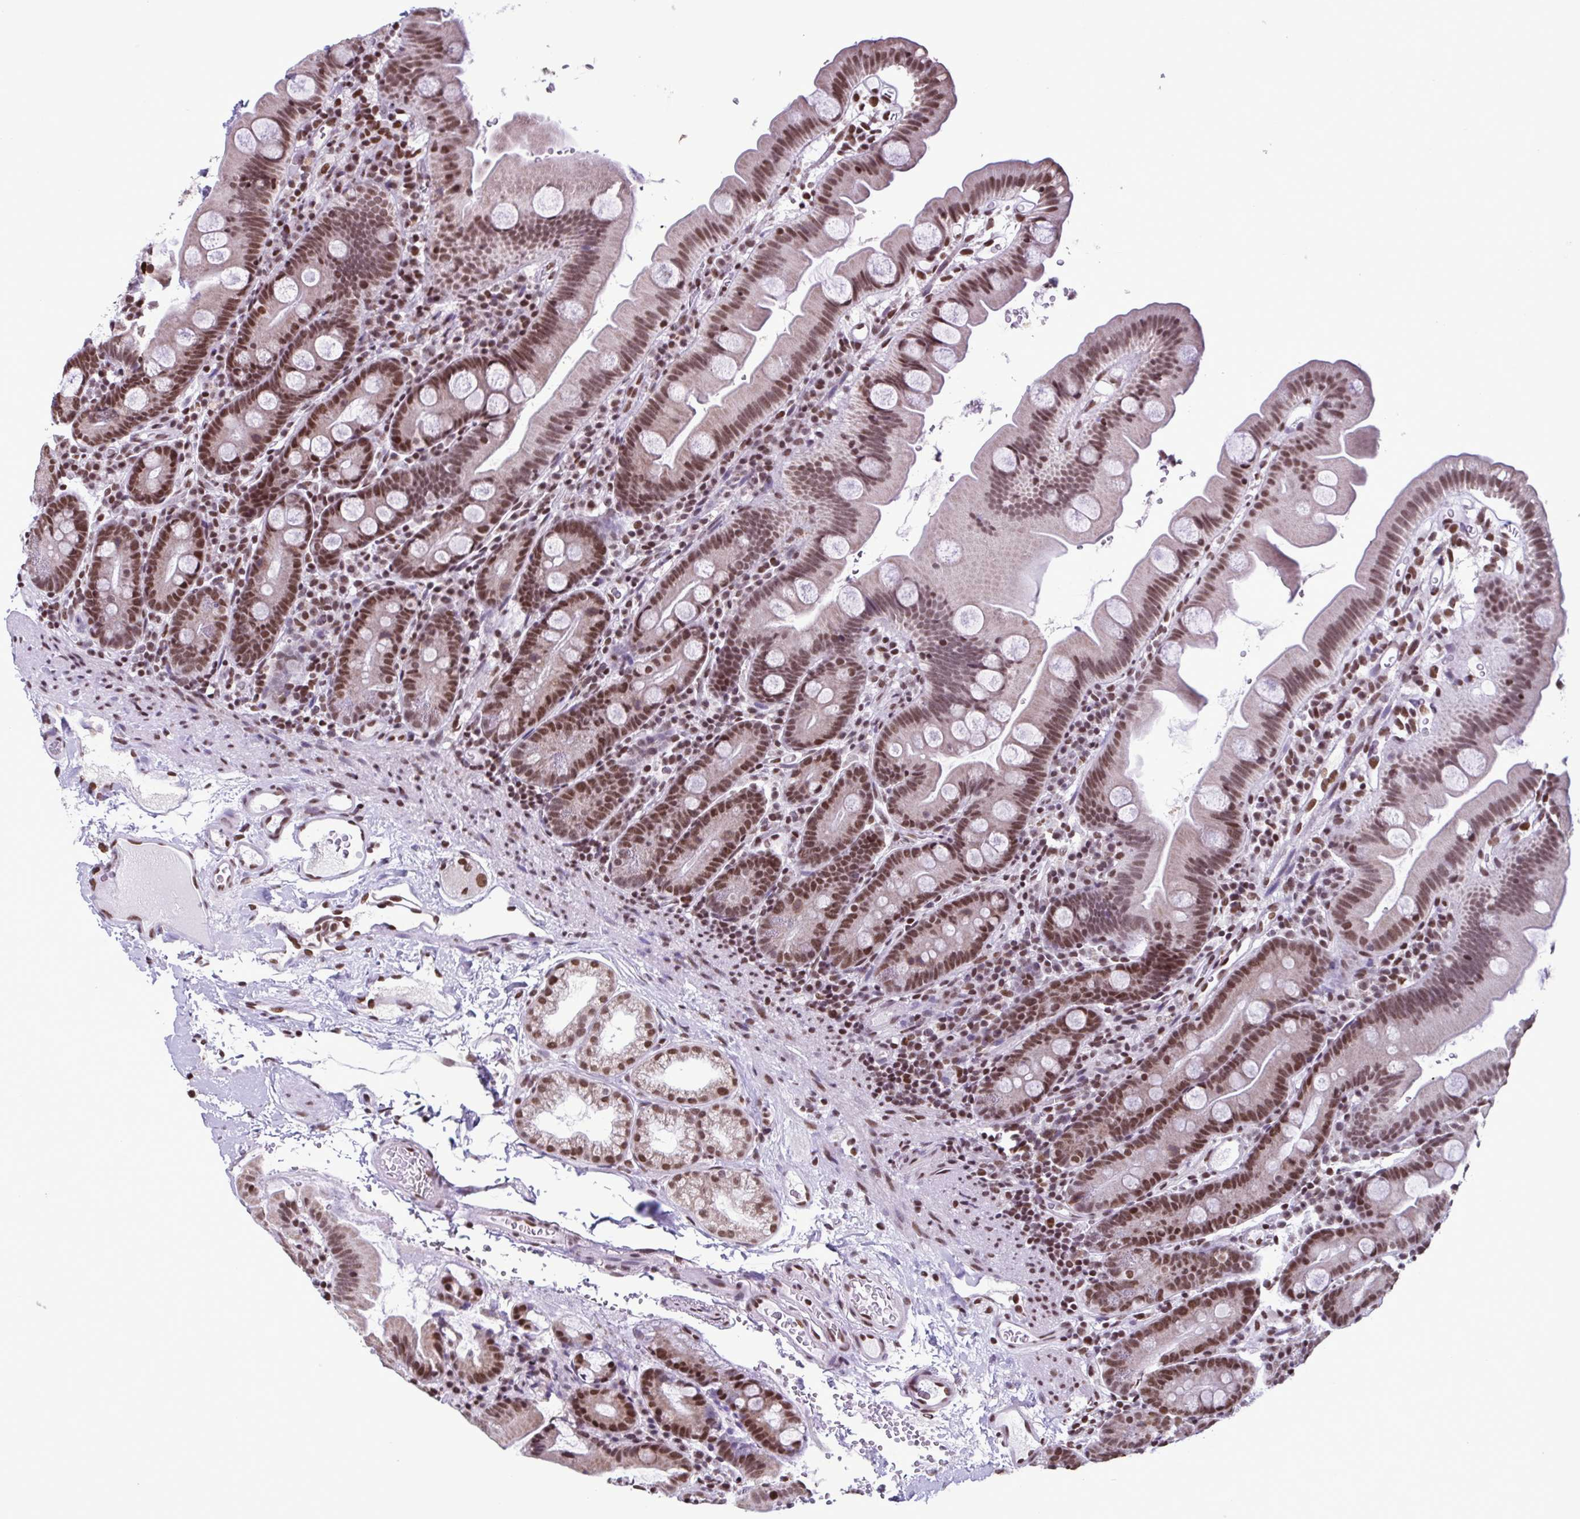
{"staining": {"intensity": "moderate", "quantity": ">75%", "location": "nuclear"}, "tissue": "small intestine", "cell_type": "Glandular cells", "image_type": "normal", "snomed": [{"axis": "morphology", "description": "Normal tissue, NOS"}, {"axis": "topography", "description": "Small intestine"}], "caption": "An image of small intestine stained for a protein demonstrates moderate nuclear brown staining in glandular cells. (Brightfield microscopy of DAB IHC at high magnification).", "gene": "TIMM21", "patient": {"sex": "female", "age": 68}}